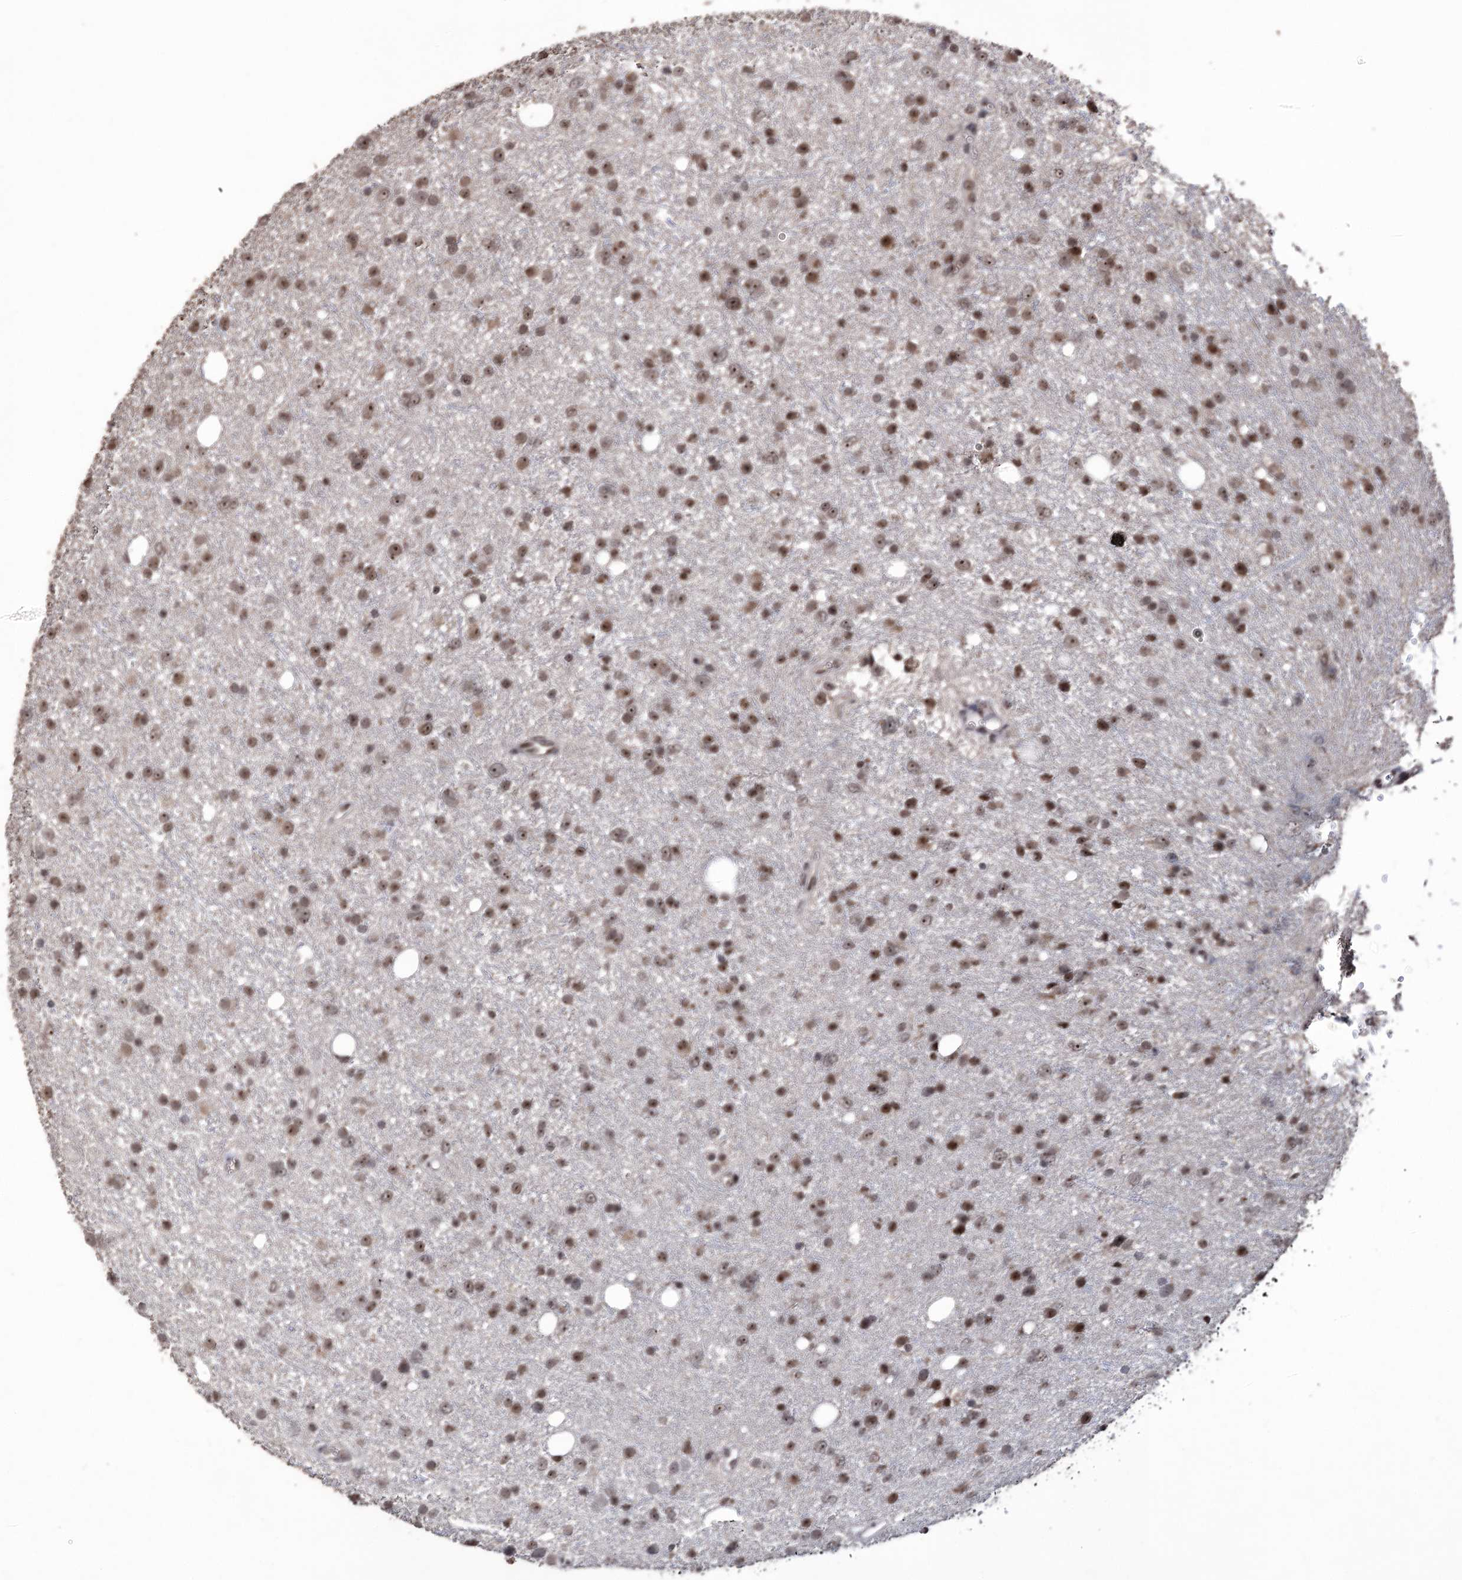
{"staining": {"intensity": "moderate", "quantity": ">75%", "location": "nuclear"}, "tissue": "glioma", "cell_type": "Tumor cells", "image_type": "cancer", "snomed": [{"axis": "morphology", "description": "Glioma, malignant, Low grade"}, {"axis": "topography", "description": "Cerebral cortex"}], "caption": "Protein analysis of malignant glioma (low-grade) tissue displays moderate nuclear positivity in about >75% of tumor cells. Ihc stains the protein of interest in brown and the nuclei are stained blue.", "gene": "VGLL4", "patient": {"sex": "female", "age": 39}}